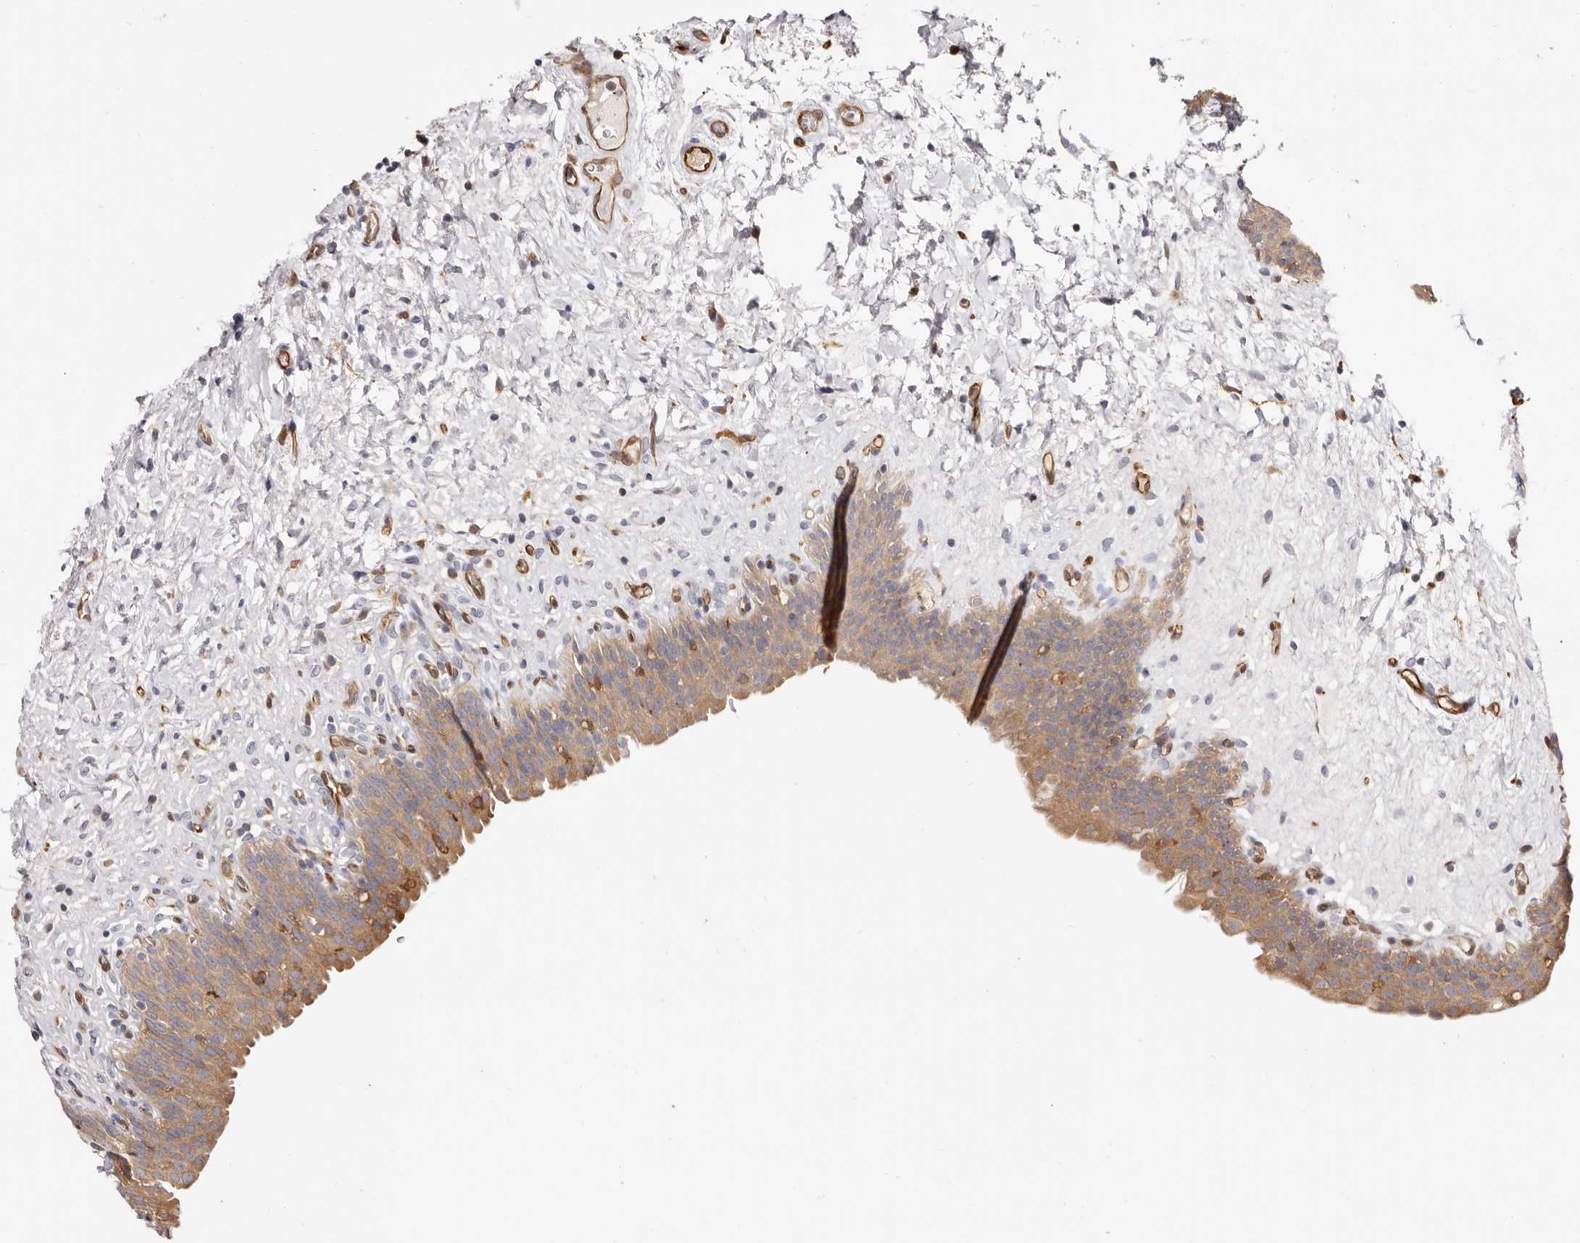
{"staining": {"intensity": "moderate", "quantity": ">75%", "location": "cytoplasmic/membranous"}, "tissue": "urinary bladder", "cell_type": "Urothelial cells", "image_type": "normal", "snomed": [{"axis": "morphology", "description": "Normal tissue, NOS"}, {"axis": "topography", "description": "Urinary bladder"}], "caption": "Moderate cytoplasmic/membranous expression for a protein is present in approximately >75% of urothelial cells of benign urinary bladder using immunohistochemistry (IHC).", "gene": "LAP3", "patient": {"sex": "male", "age": 83}}